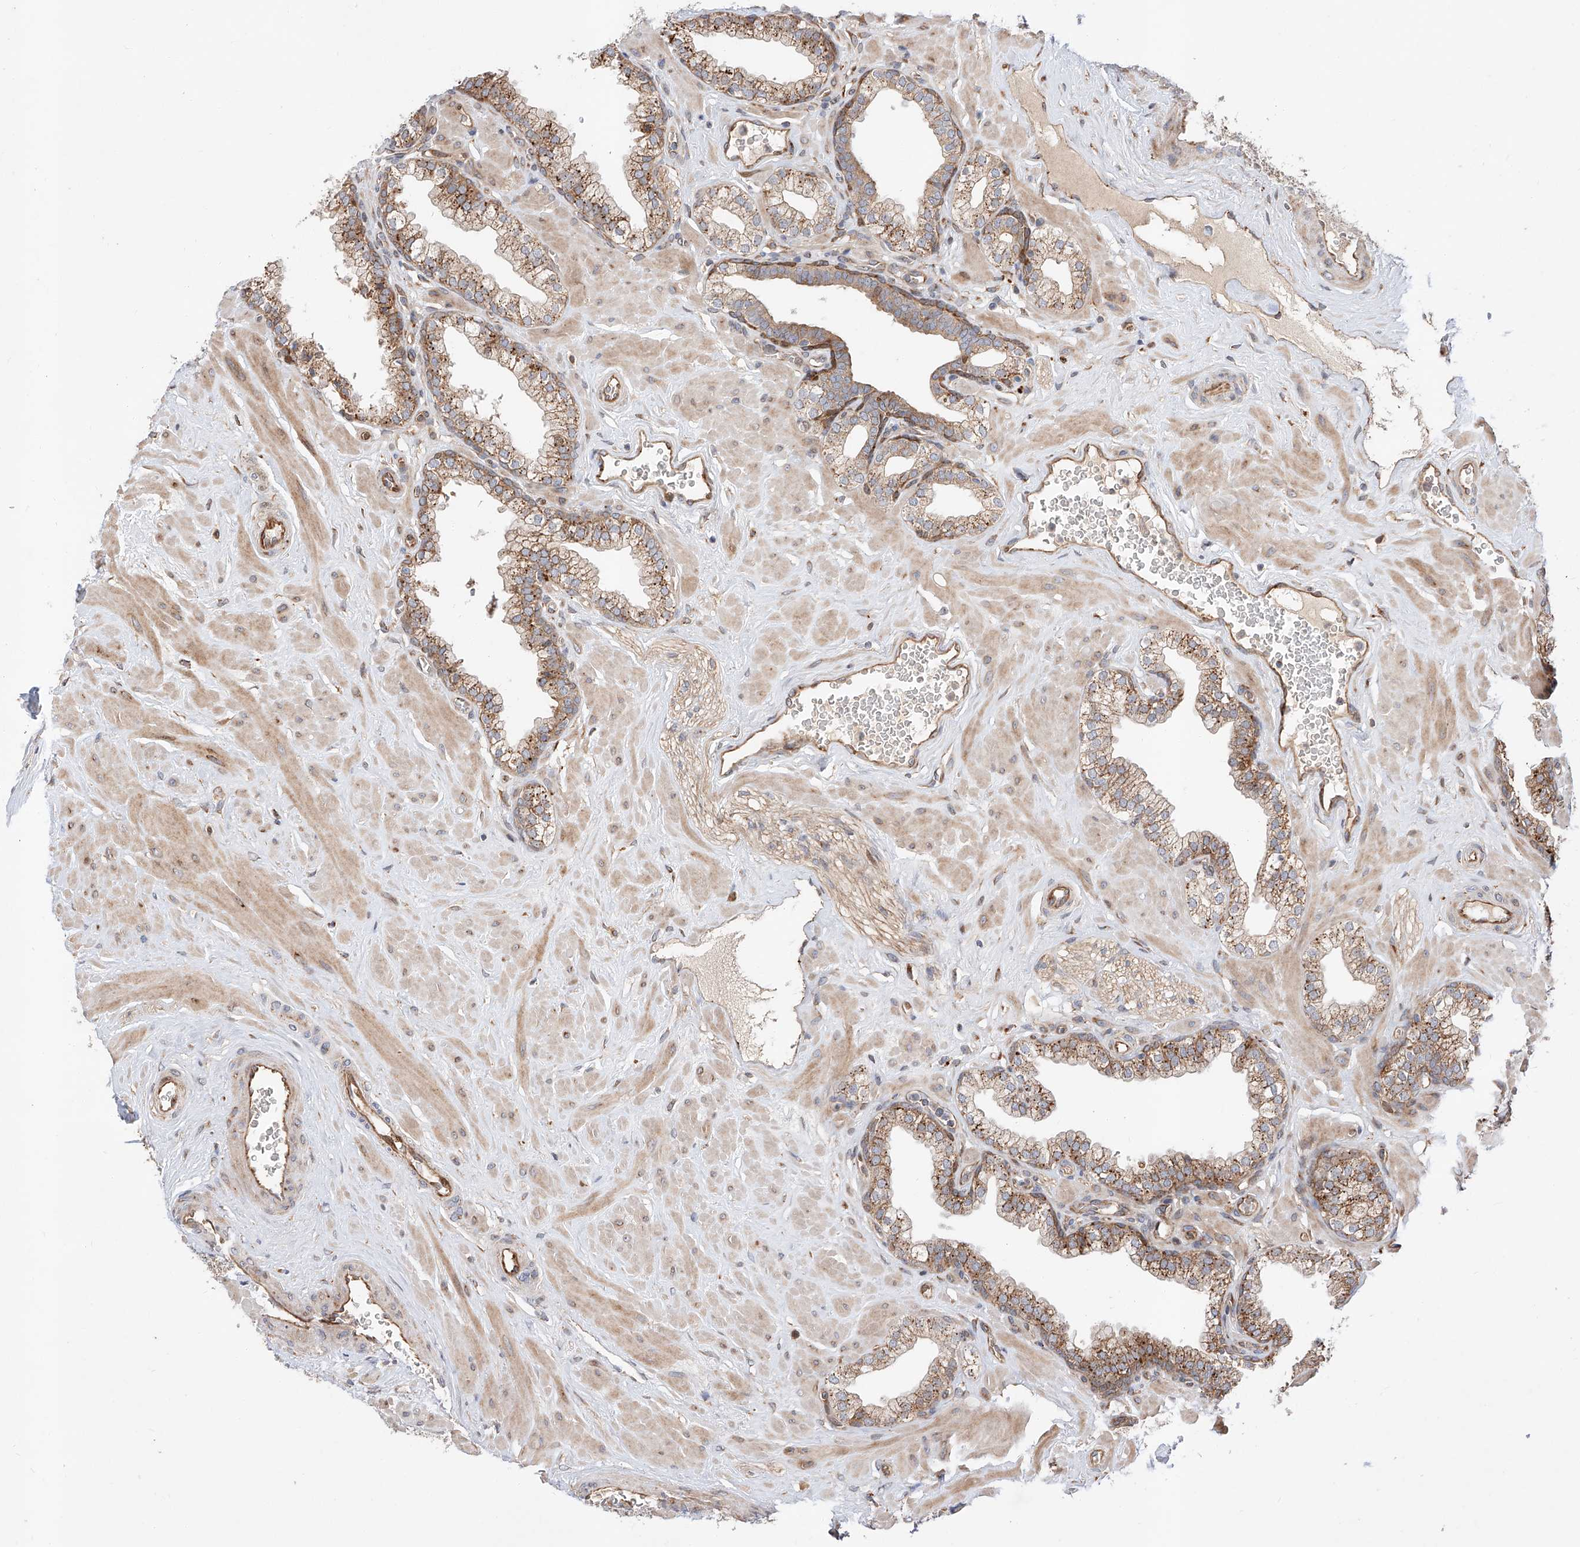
{"staining": {"intensity": "moderate", "quantity": ">75%", "location": "cytoplasmic/membranous"}, "tissue": "prostate", "cell_type": "Glandular cells", "image_type": "normal", "snomed": [{"axis": "morphology", "description": "Normal tissue, NOS"}, {"axis": "morphology", "description": "Urothelial carcinoma, Low grade"}, {"axis": "topography", "description": "Urinary bladder"}, {"axis": "topography", "description": "Prostate"}], "caption": "Brown immunohistochemical staining in unremarkable human prostate shows moderate cytoplasmic/membranous staining in about >75% of glandular cells. The protein of interest is stained brown, and the nuclei are stained in blue (DAB IHC with brightfield microscopy, high magnification).", "gene": "DIRAS3", "patient": {"sex": "male", "age": 60}}